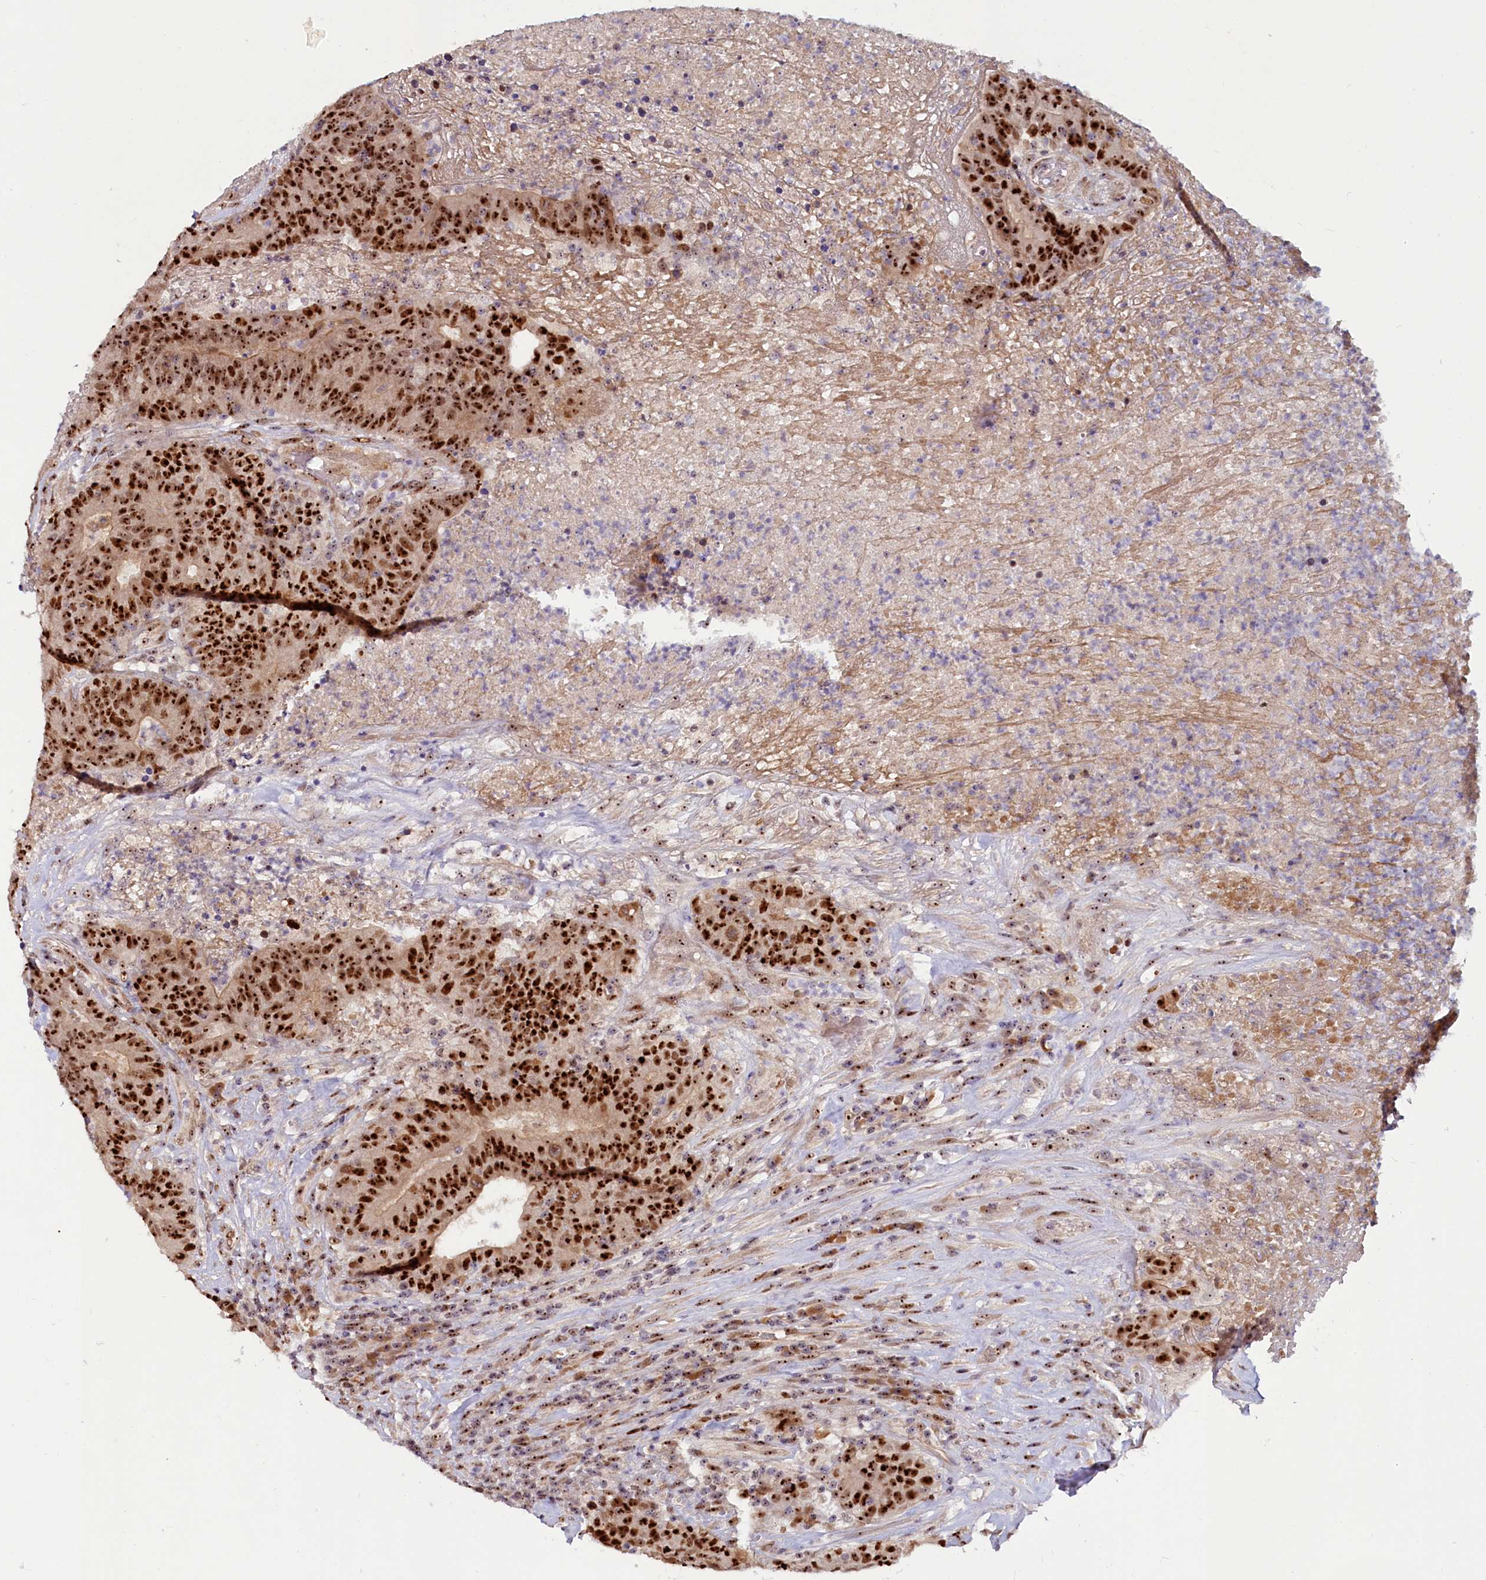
{"staining": {"intensity": "strong", "quantity": ">75%", "location": "nuclear"}, "tissue": "colorectal cancer", "cell_type": "Tumor cells", "image_type": "cancer", "snomed": [{"axis": "morphology", "description": "Adenocarcinoma, NOS"}, {"axis": "topography", "description": "Colon"}], "caption": "Immunohistochemical staining of human colorectal adenocarcinoma exhibits strong nuclear protein staining in approximately >75% of tumor cells.", "gene": "TCOF1", "patient": {"sex": "female", "age": 75}}